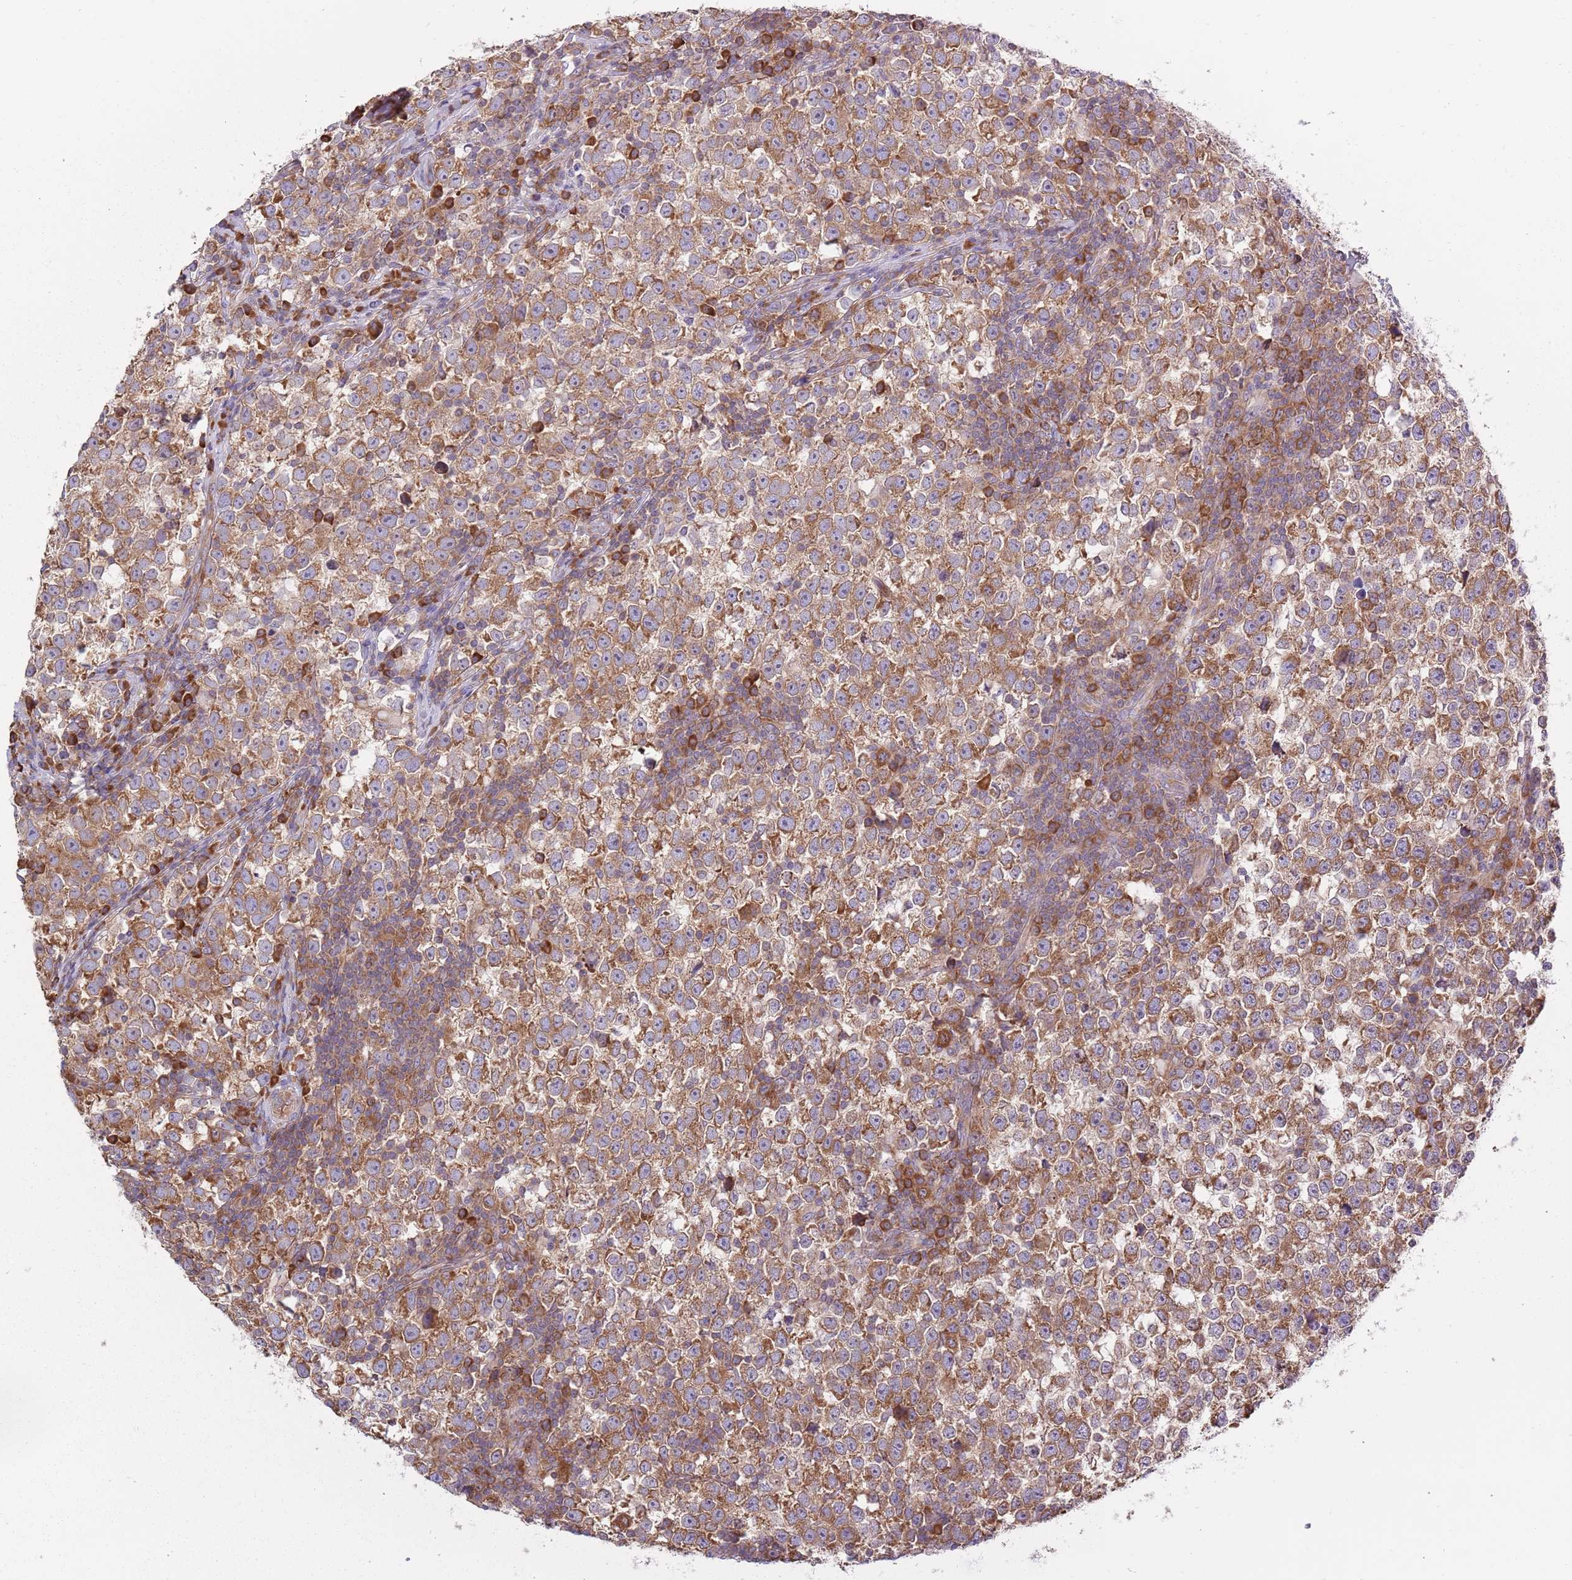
{"staining": {"intensity": "moderate", "quantity": ">75%", "location": "cytoplasmic/membranous"}, "tissue": "testis cancer", "cell_type": "Tumor cells", "image_type": "cancer", "snomed": [{"axis": "morphology", "description": "Normal tissue, NOS"}, {"axis": "morphology", "description": "Seminoma, NOS"}, {"axis": "topography", "description": "Testis"}], "caption": "Immunohistochemical staining of seminoma (testis) demonstrates medium levels of moderate cytoplasmic/membranous protein positivity in about >75% of tumor cells.", "gene": "RPL17-C18orf32", "patient": {"sex": "male", "age": 43}}